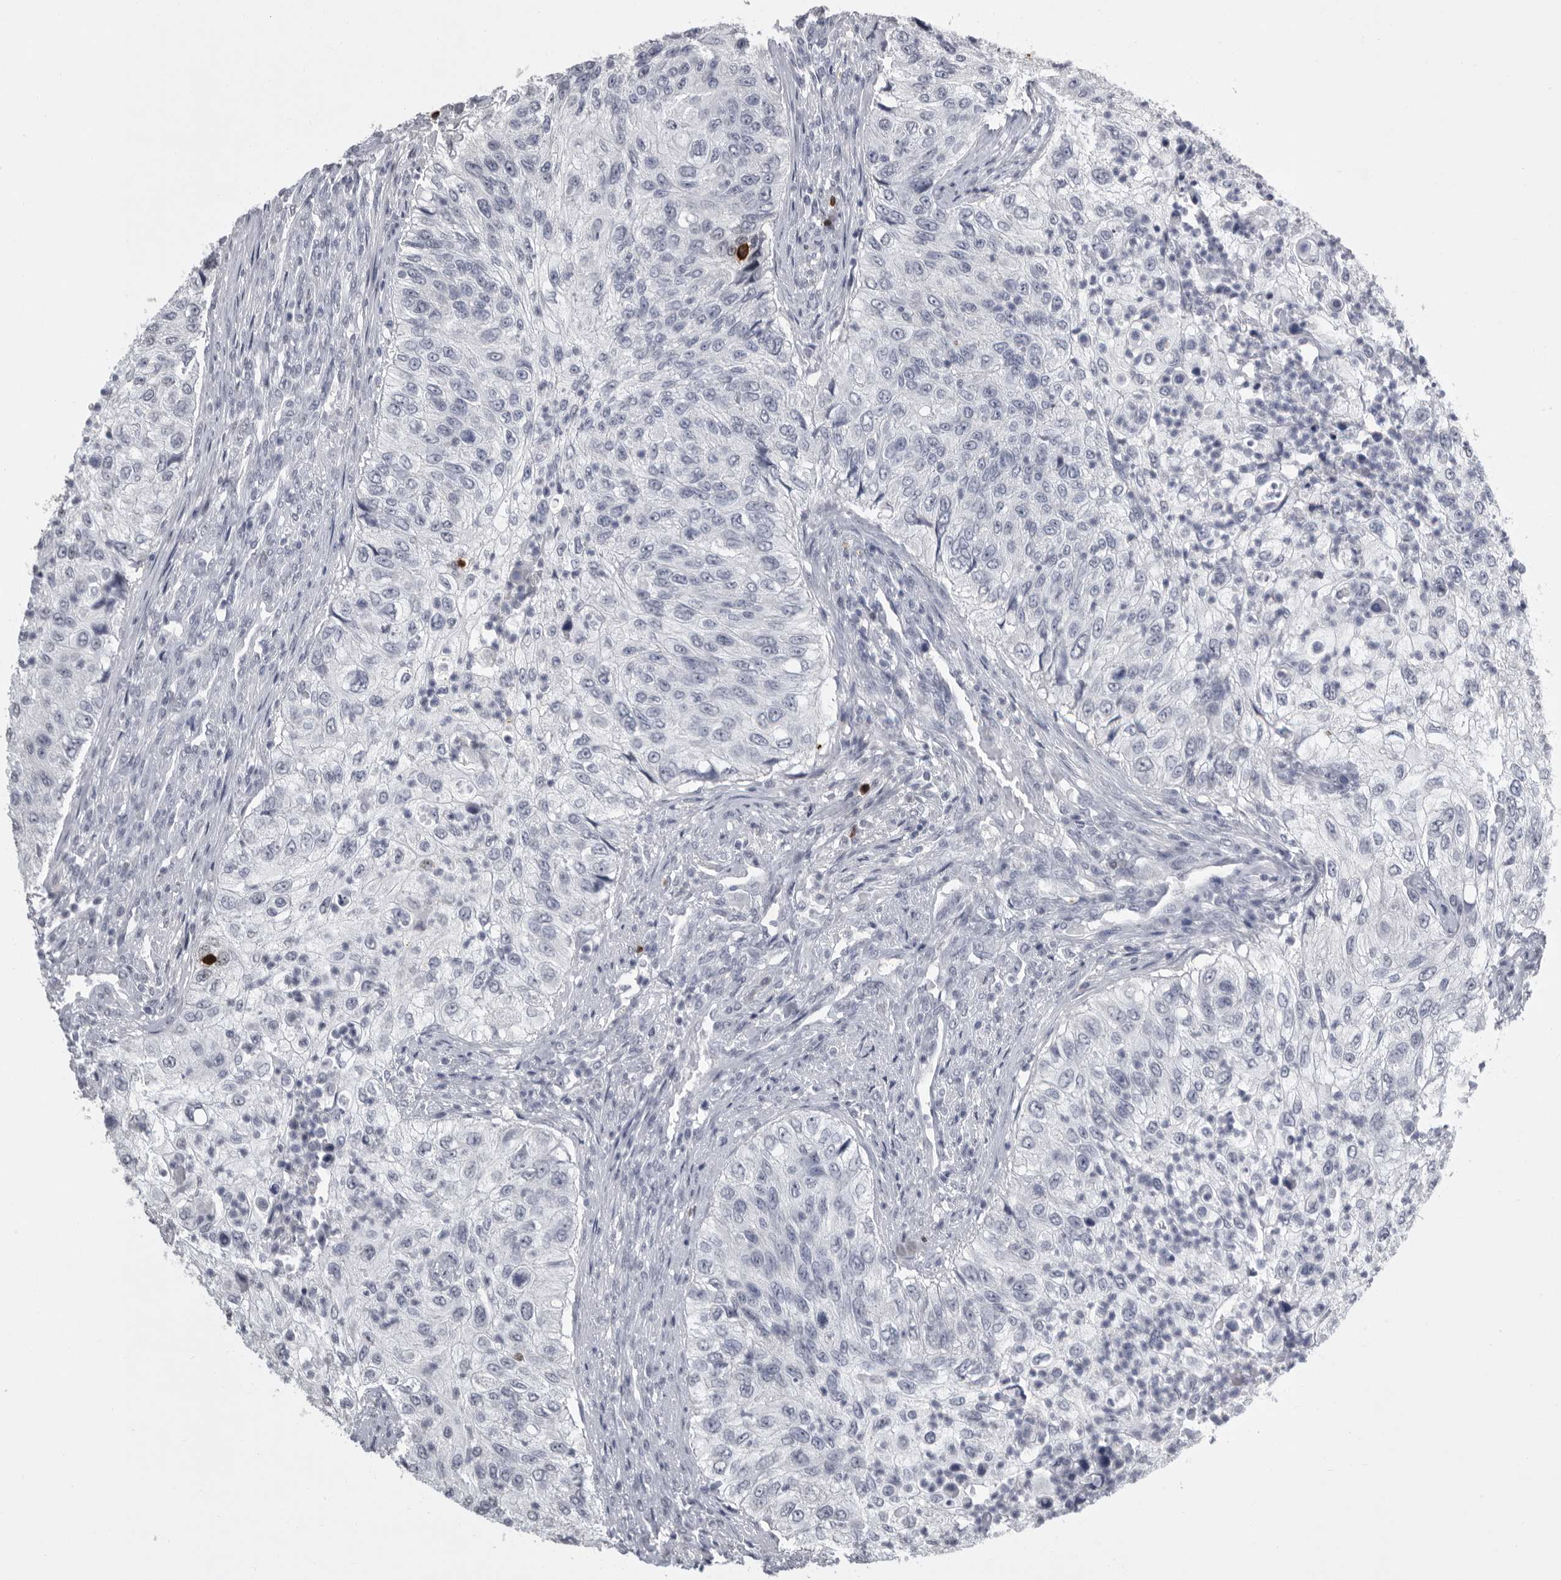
{"staining": {"intensity": "negative", "quantity": "none", "location": "none"}, "tissue": "urothelial cancer", "cell_type": "Tumor cells", "image_type": "cancer", "snomed": [{"axis": "morphology", "description": "Urothelial carcinoma, High grade"}, {"axis": "topography", "description": "Urinary bladder"}], "caption": "Immunohistochemistry micrograph of human high-grade urothelial carcinoma stained for a protein (brown), which reveals no expression in tumor cells.", "gene": "GNLY", "patient": {"sex": "female", "age": 60}}